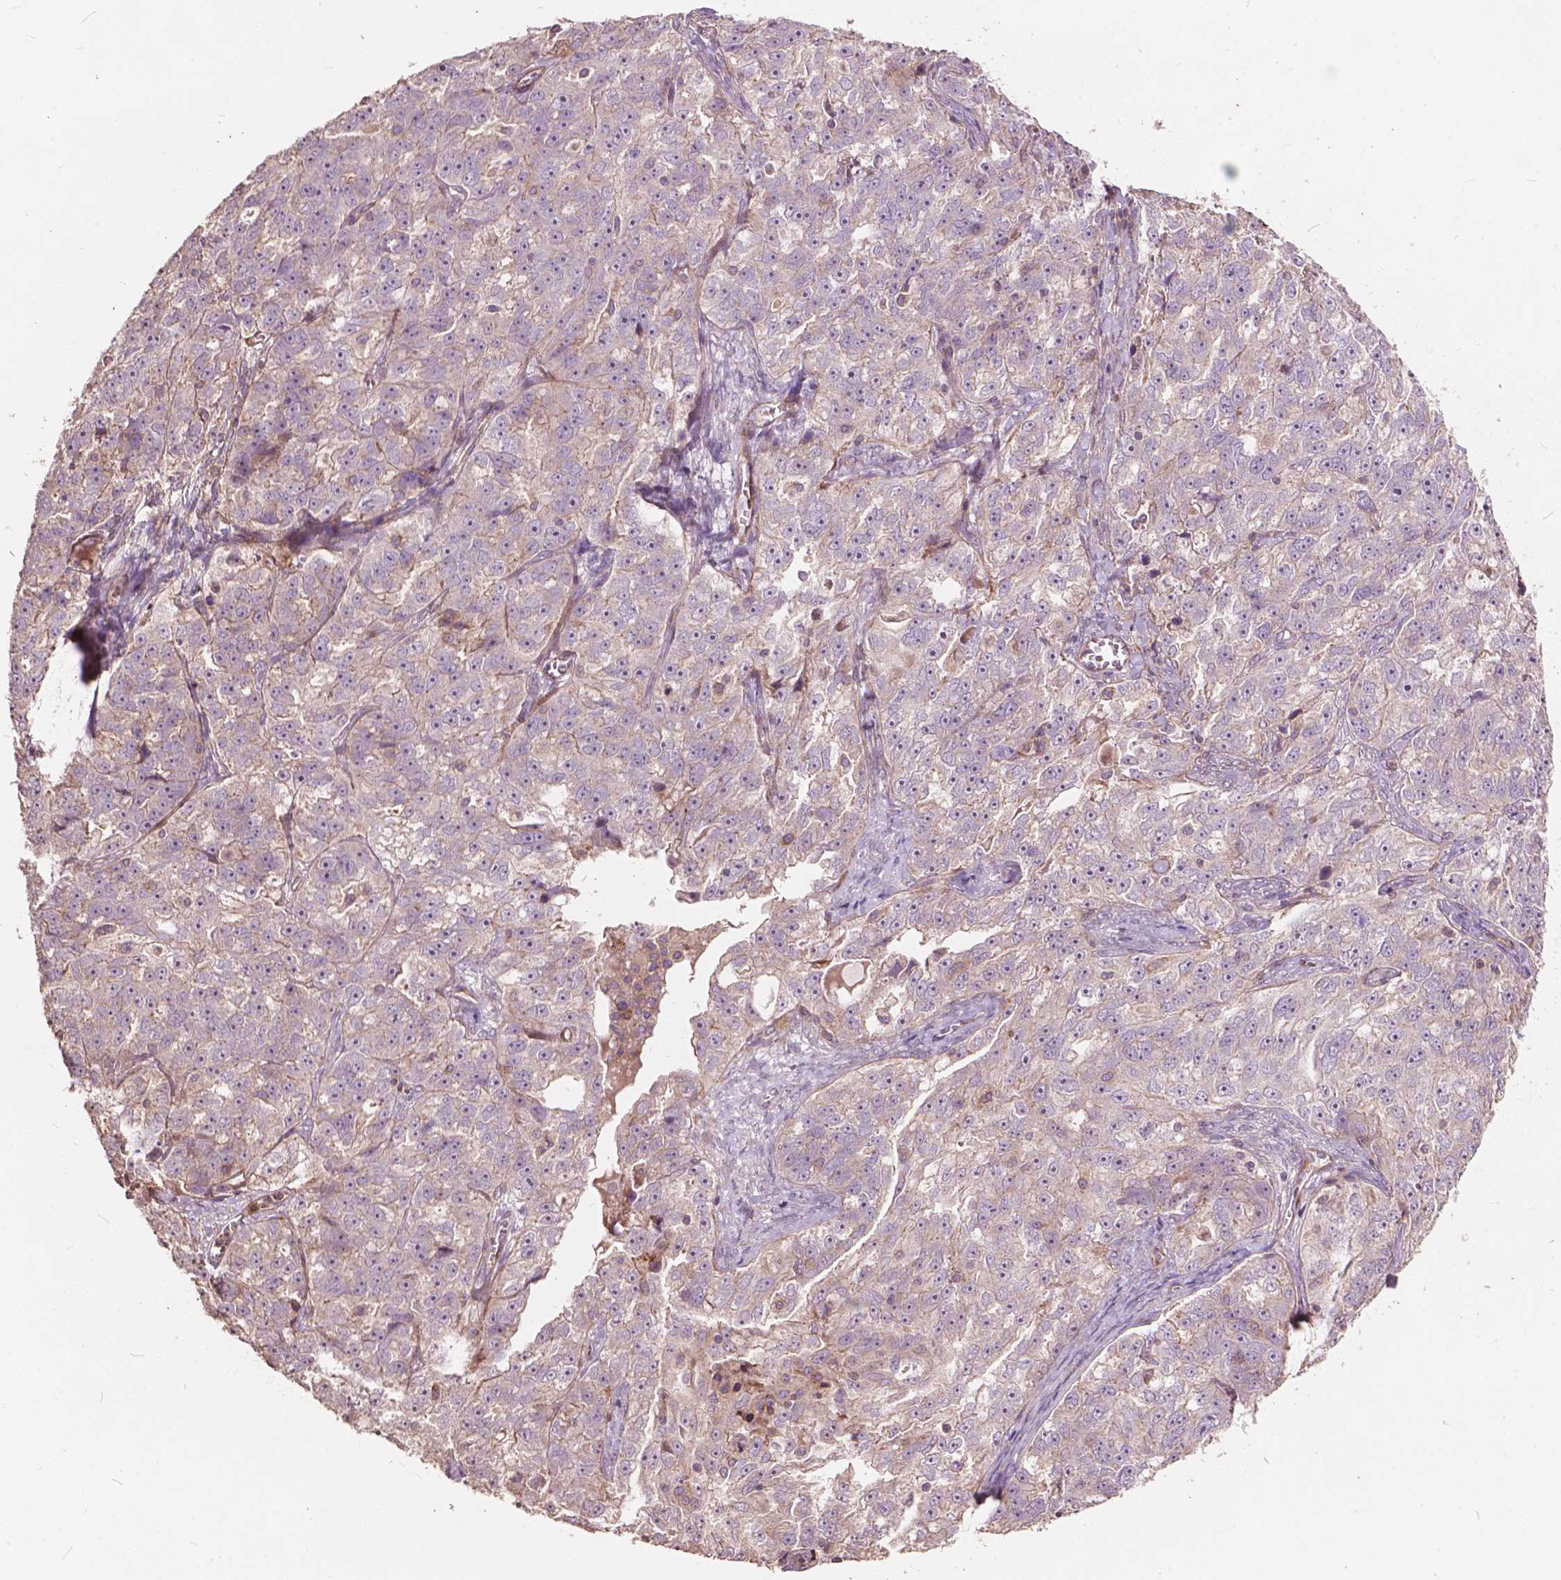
{"staining": {"intensity": "negative", "quantity": "none", "location": "none"}, "tissue": "ovarian cancer", "cell_type": "Tumor cells", "image_type": "cancer", "snomed": [{"axis": "morphology", "description": "Cystadenocarcinoma, serous, NOS"}, {"axis": "topography", "description": "Ovary"}], "caption": "IHC histopathology image of human ovarian cancer (serous cystadenocarcinoma) stained for a protein (brown), which demonstrates no positivity in tumor cells.", "gene": "FNIP1", "patient": {"sex": "female", "age": 51}}